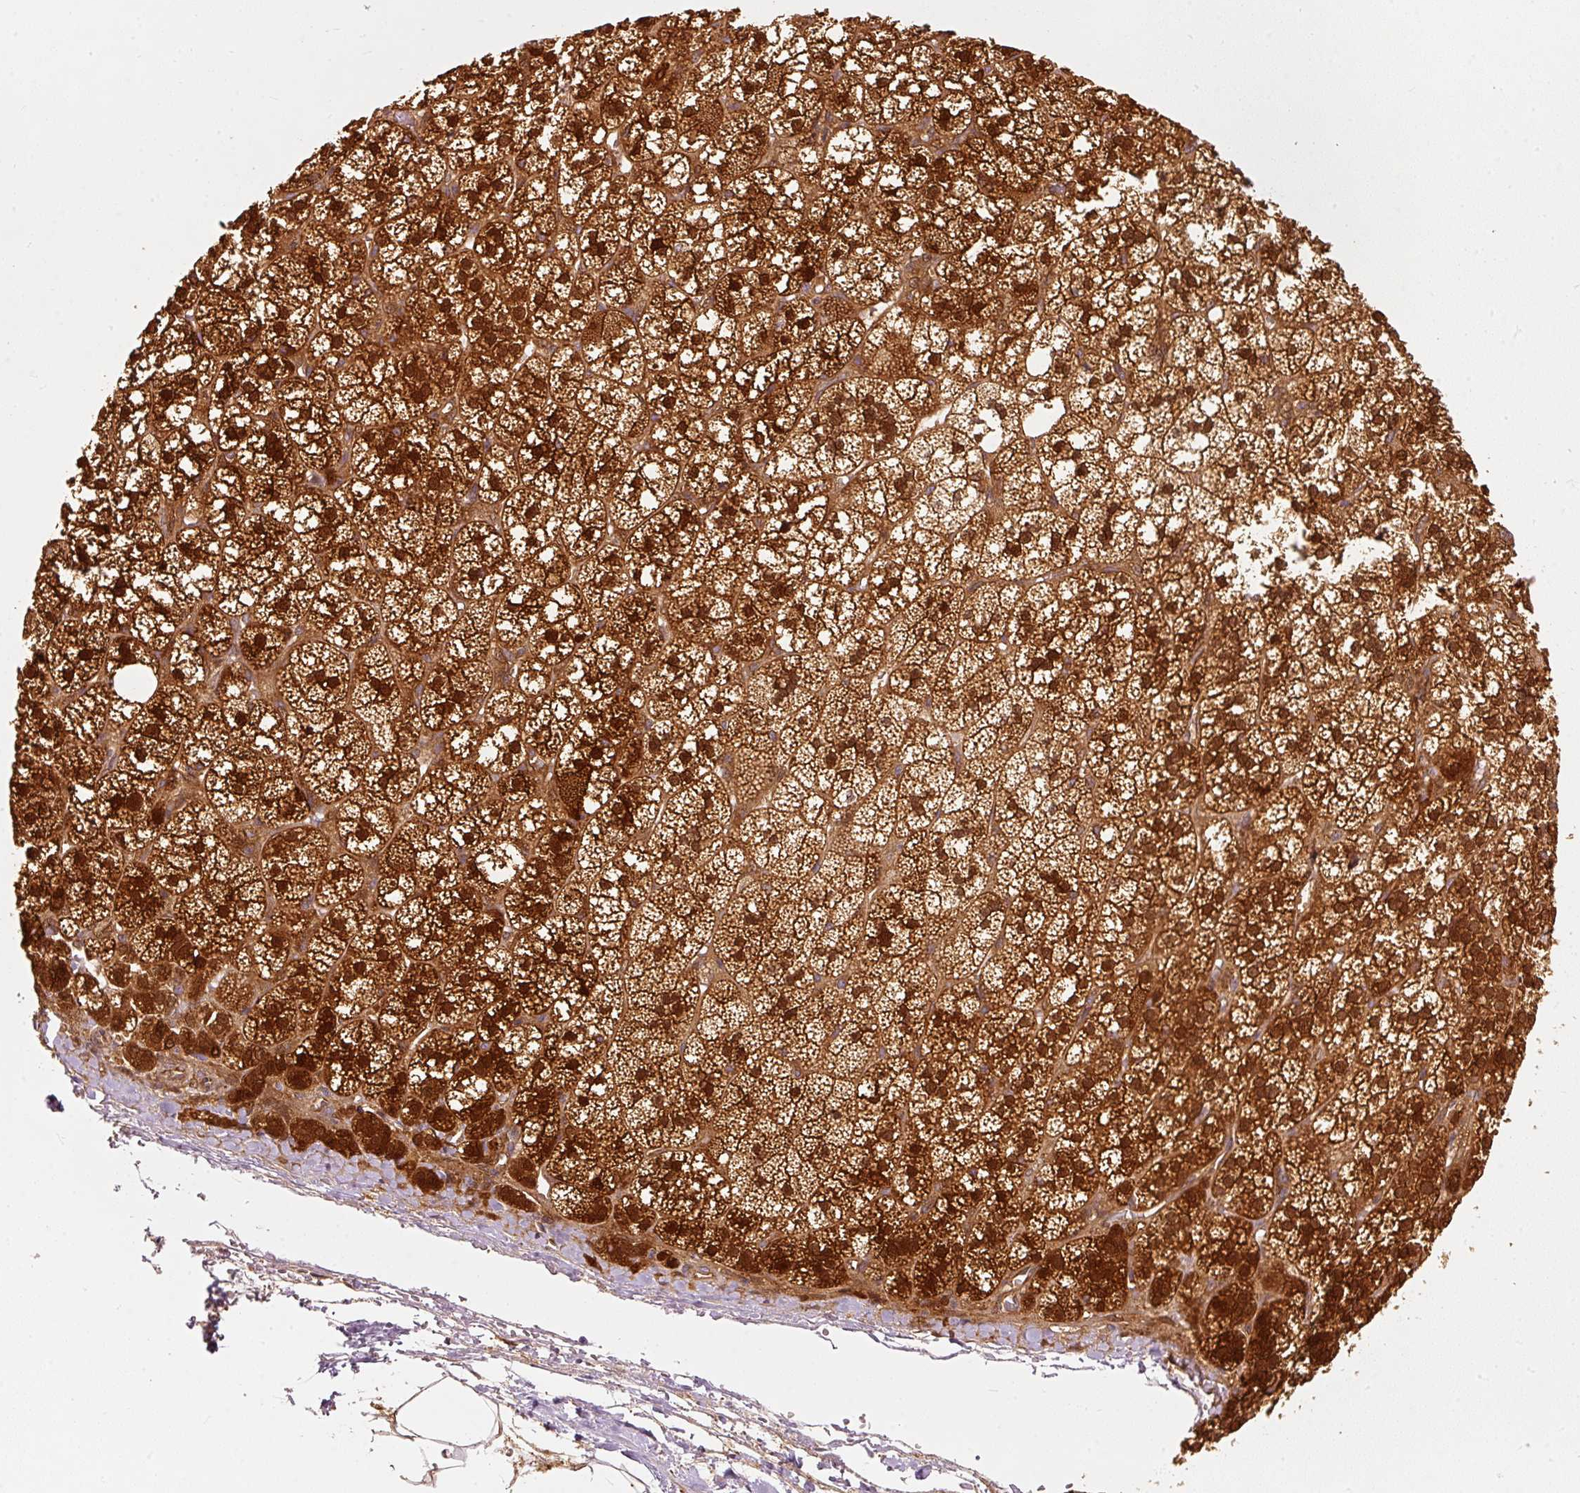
{"staining": {"intensity": "strong", "quantity": ">75%", "location": "cytoplasmic/membranous,nuclear"}, "tissue": "adrenal gland", "cell_type": "Glandular cells", "image_type": "normal", "snomed": [{"axis": "morphology", "description": "Normal tissue, NOS"}, {"axis": "topography", "description": "Adrenal gland"}], "caption": "IHC of unremarkable human adrenal gland demonstrates high levels of strong cytoplasmic/membranous,nuclear positivity in about >75% of glandular cells.", "gene": "EIF3B", "patient": {"sex": "female", "age": 60}}